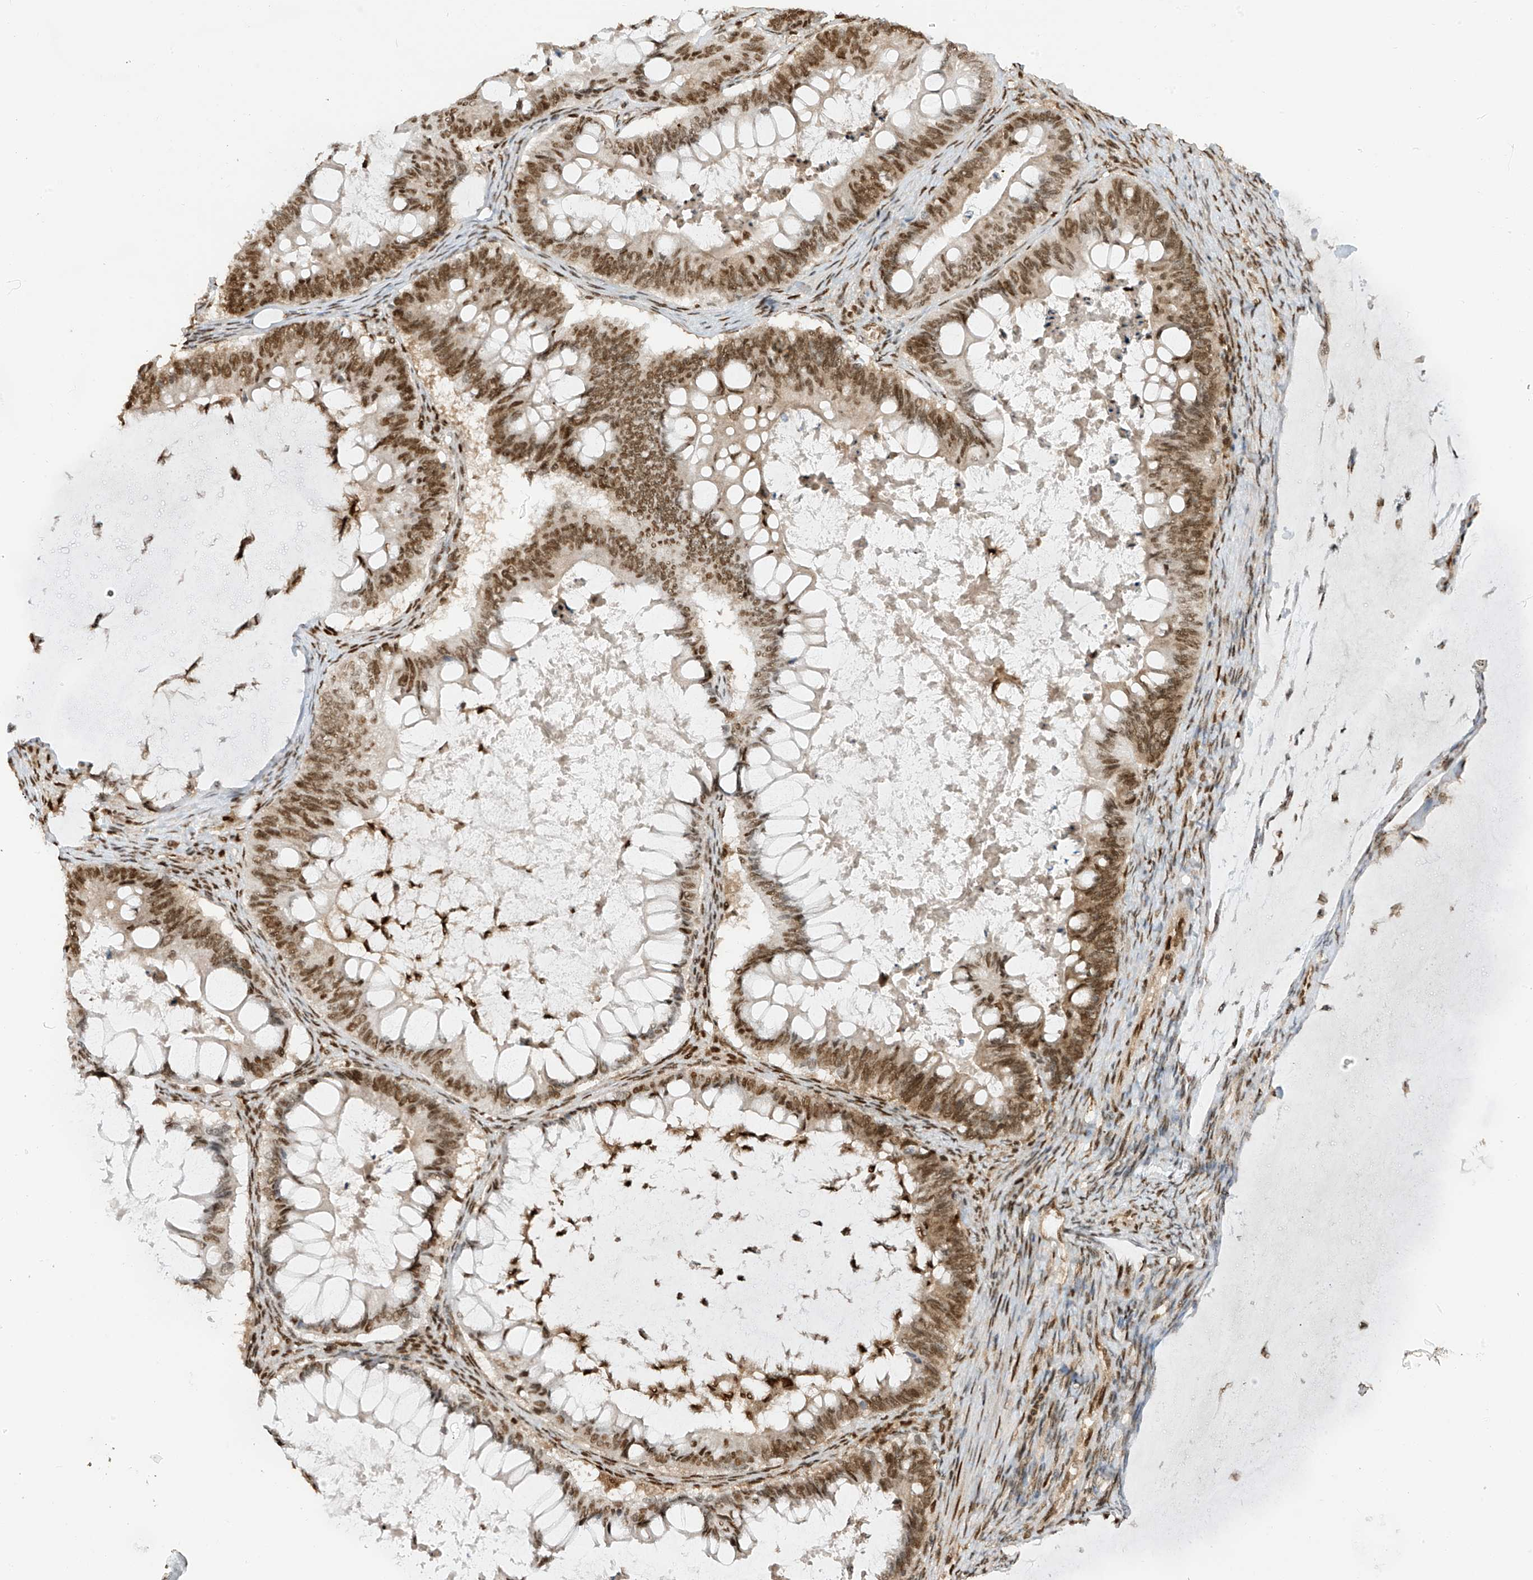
{"staining": {"intensity": "moderate", "quantity": ">75%", "location": "nuclear"}, "tissue": "ovarian cancer", "cell_type": "Tumor cells", "image_type": "cancer", "snomed": [{"axis": "morphology", "description": "Cystadenocarcinoma, mucinous, NOS"}, {"axis": "topography", "description": "Ovary"}], "caption": "An immunohistochemistry histopathology image of neoplastic tissue is shown. Protein staining in brown labels moderate nuclear positivity in ovarian cancer within tumor cells. (brown staining indicates protein expression, while blue staining denotes nuclei).", "gene": "KPNB1", "patient": {"sex": "female", "age": 61}}